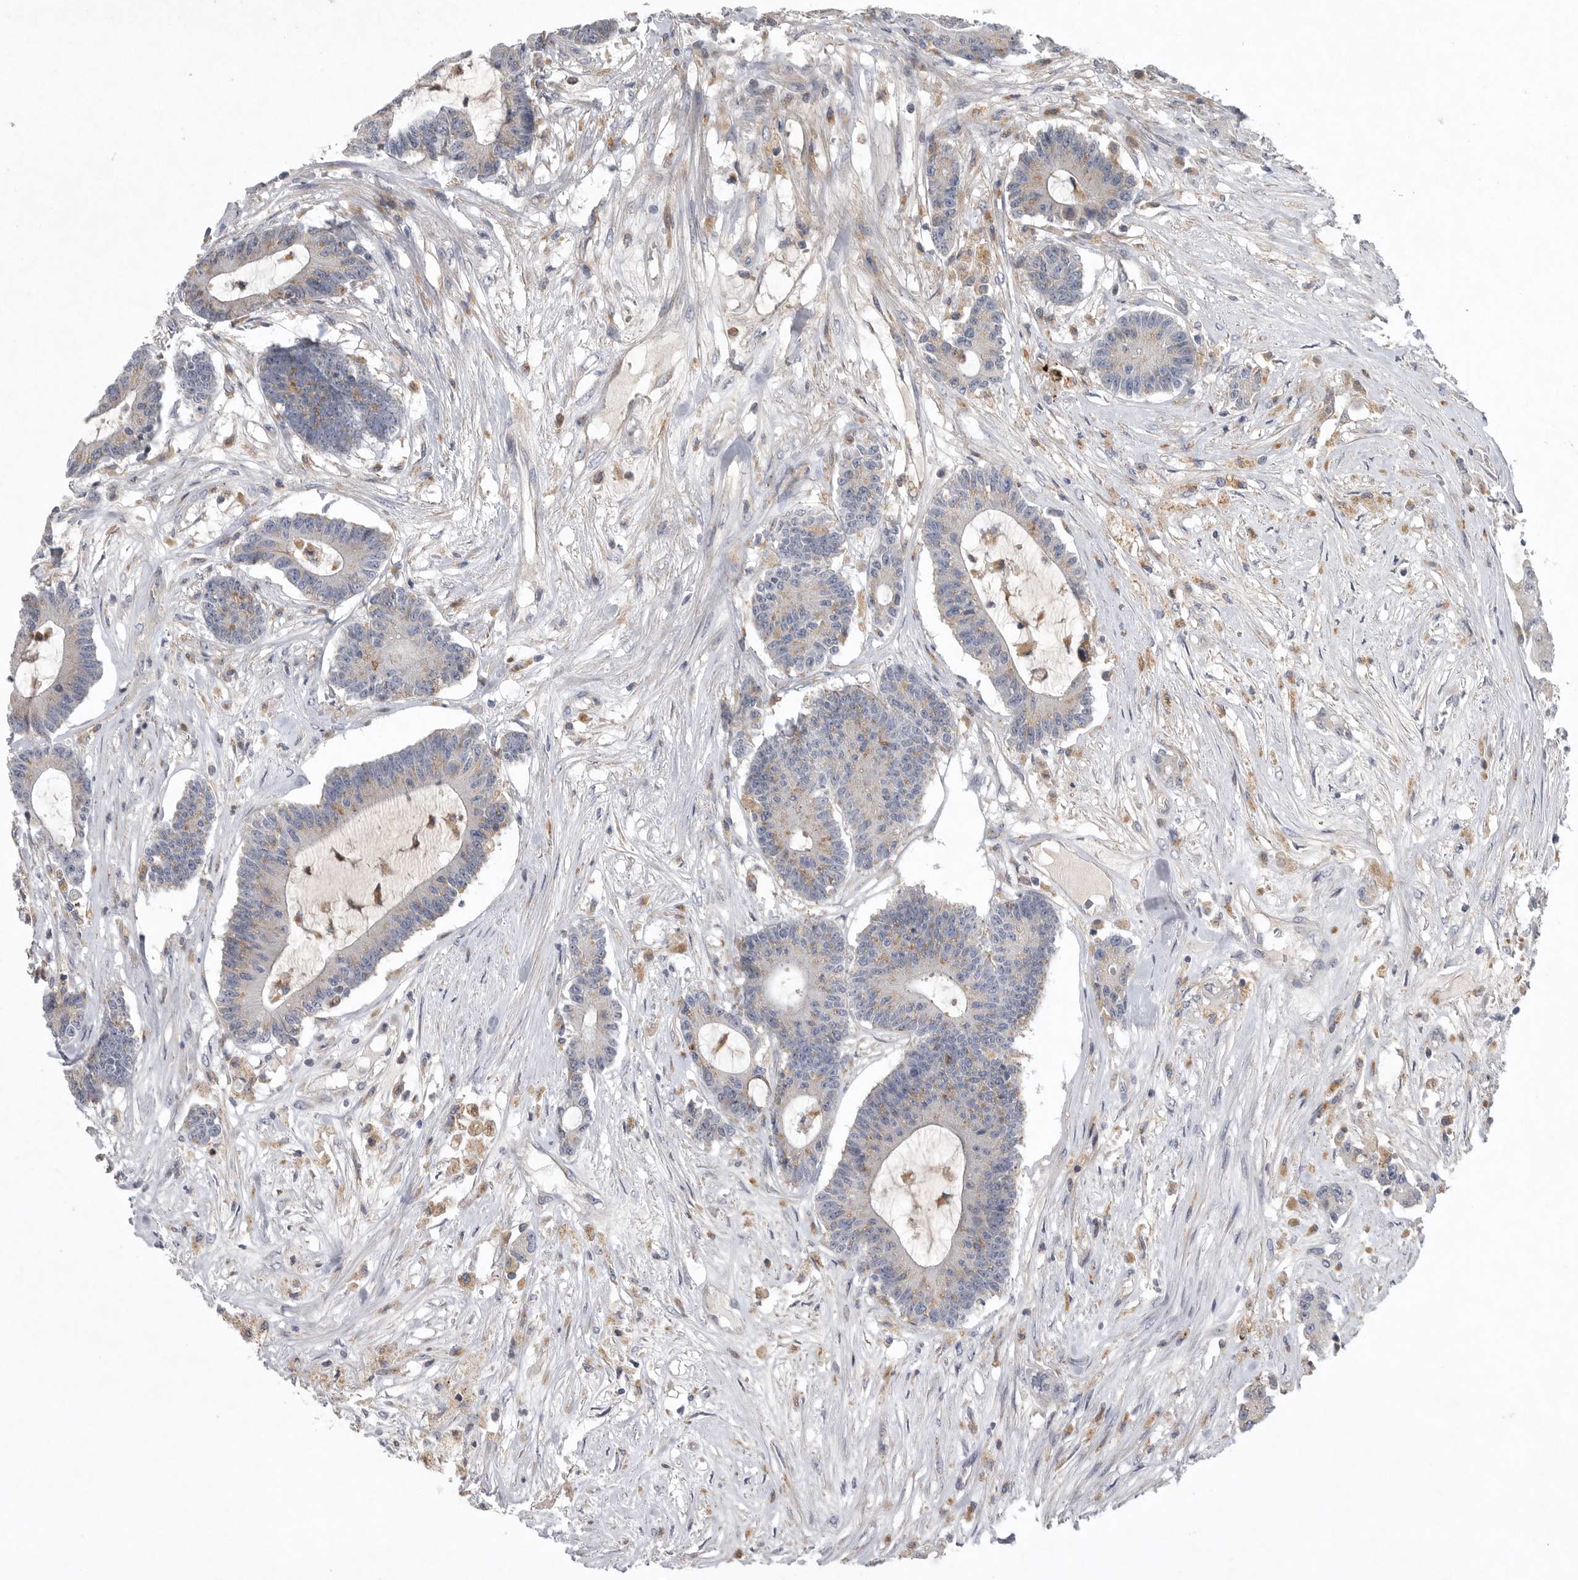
{"staining": {"intensity": "weak", "quantity": "25%-75%", "location": "cytoplasmic/membranous"}, "tissue": "colorectal cancer", "cell_type": "Tumor cells", "image_type": "cancer", "snomed": [{"axis": "morphology", "description": "Adenocarcinoma, NOS"}, {"axis": "topography", "description": "Colon"}], "caption": "This micrograph exhibits adenocarcinoma (colorectal) stained with immunohistochemistry to label a protein in brown. The cytoplasmic/membranous of tumor cells show weak positivity for the protein. Nuclei are counter-stained blue.", "gene": "LAMTOR3", "patient": {"sex": "female", "age": 84}}